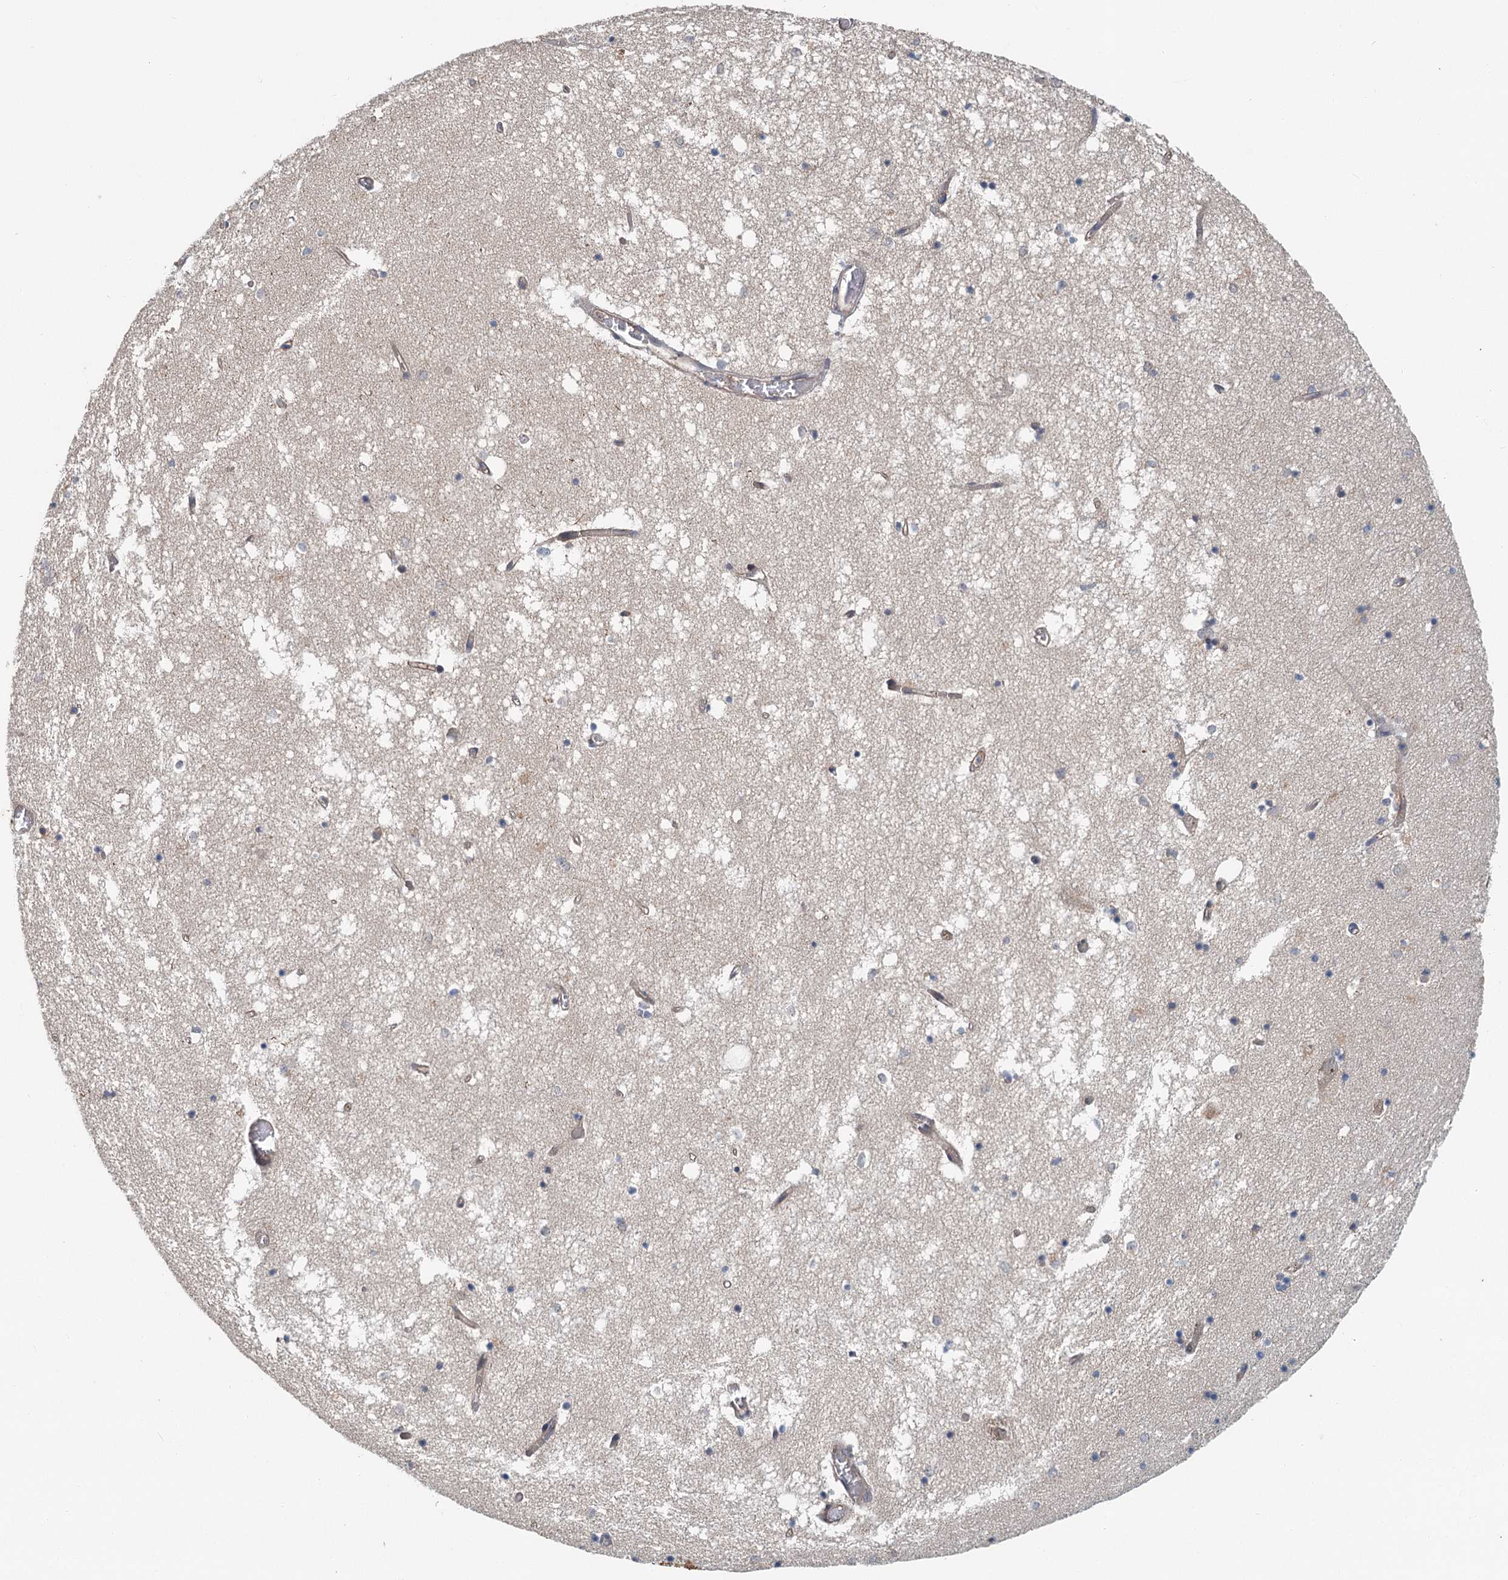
{"staining": {"intensity": "negative", "quantity": "none", "location": "none"}, "tissue": "hippocampus", "cell_type": "Glial cells", "image_type": "normal", "snomed": [{"axis": "morphology", "description": "Normal tissue, NOS"}, {"axis": "topography", "description": "Hippocampus"}], "caption": "DAB (3,3'-diaminobenzidine) immunohistochemical staining of benign hippocampus reveals no significant staining in glial cells.", "gene": "ZNF527", "patient": {"sex": "male", "age": 70}}